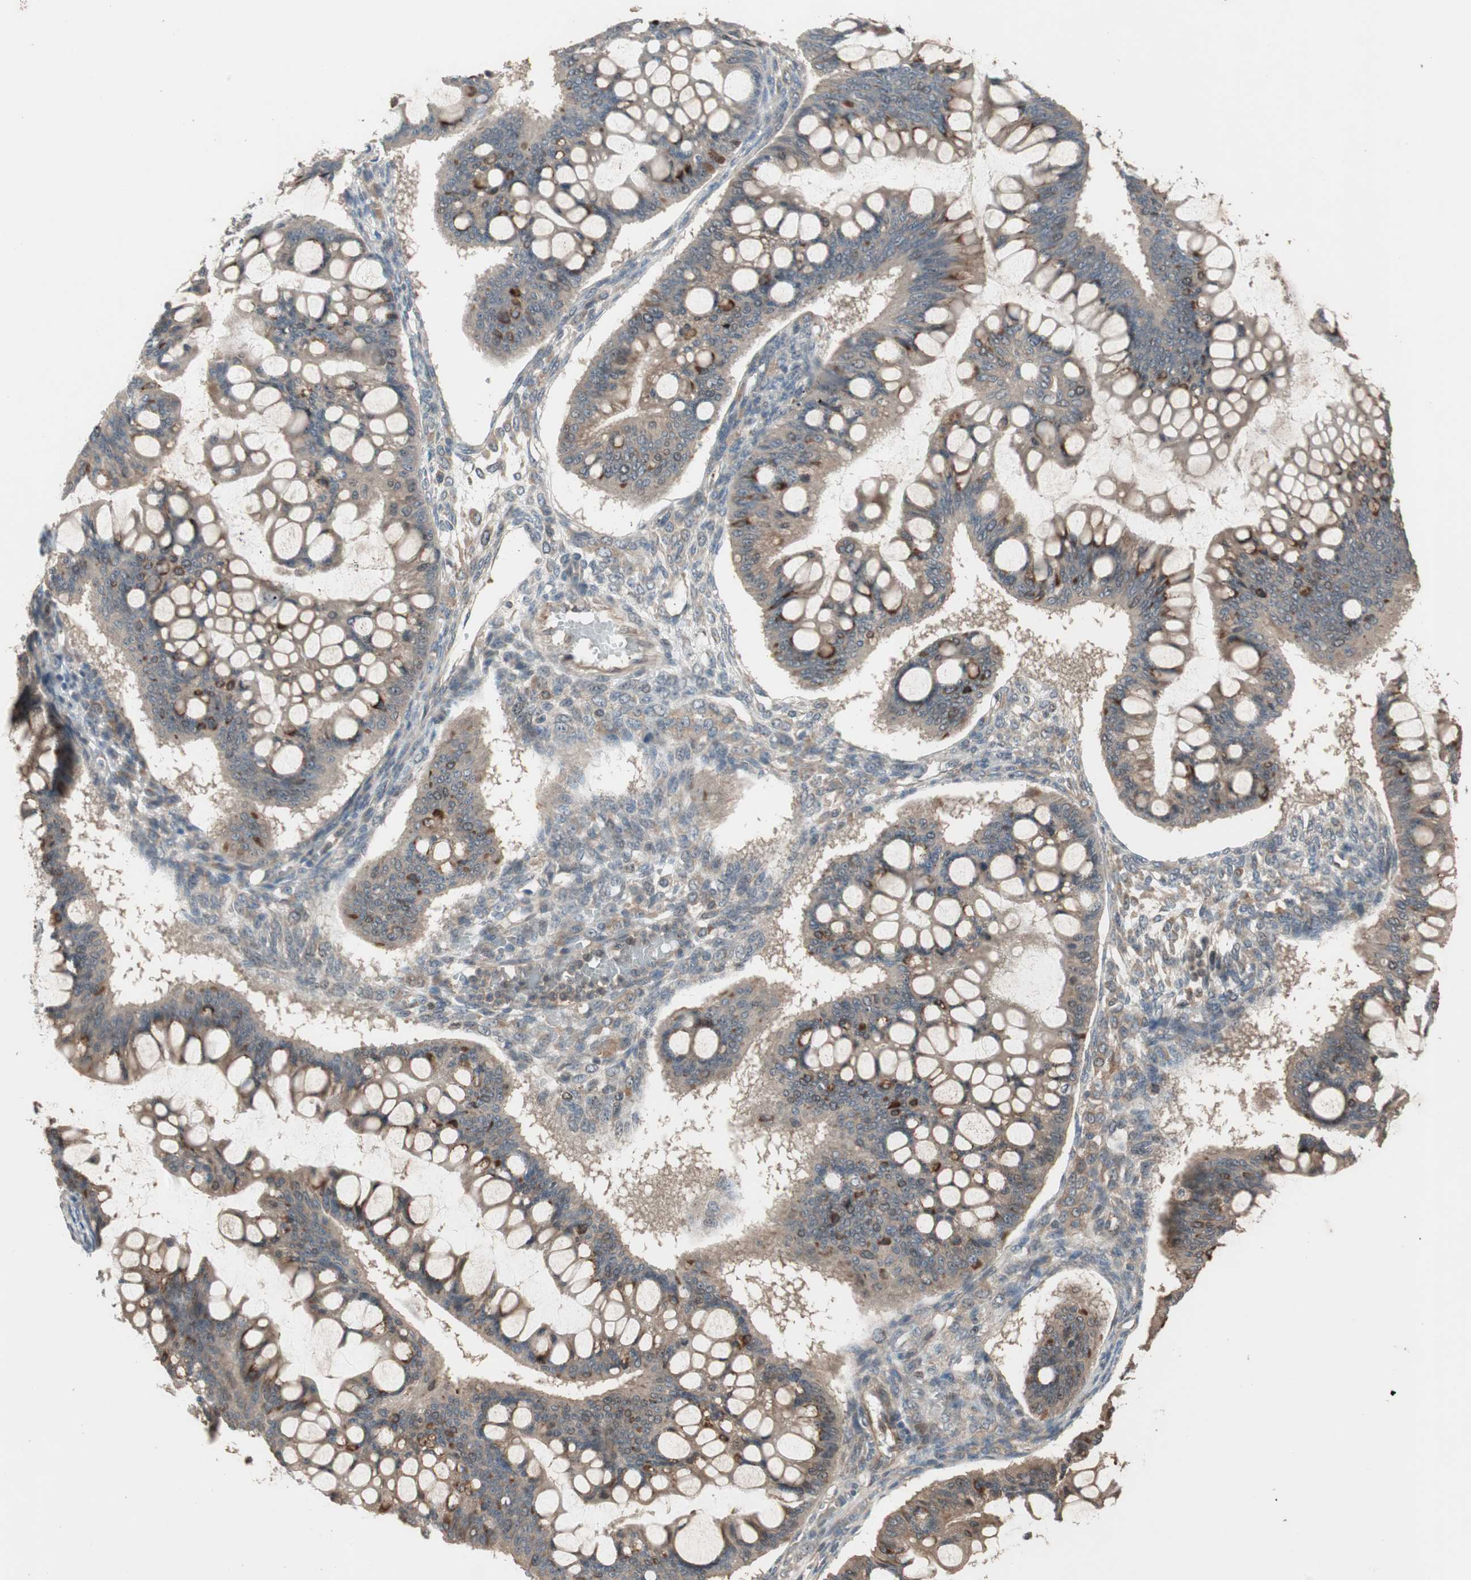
{"staining": {"intensity": "moderate", "quantity": "25%-75%", "location": "cytoplasmic/membranous"}, "tissue": "ovarian cancer", "cell_type": "Tumor cells", "image_type": "cancer", "snomed": [{"axis": "morphology", "description": "Cystadenocarcinoma, mucinous, NOS"}, {"axis": "topography", "description": "Ovary"}], "caption": "Protein positivity by IHC reveals moderate cytoplasmic/membranous positivity in approximately 25%-75% of tumor cells in mucinous cystadenocarcinoma (ovarian).", "gene": "ATP6AP2", "patient": {"sex": "female", "age": 73}}